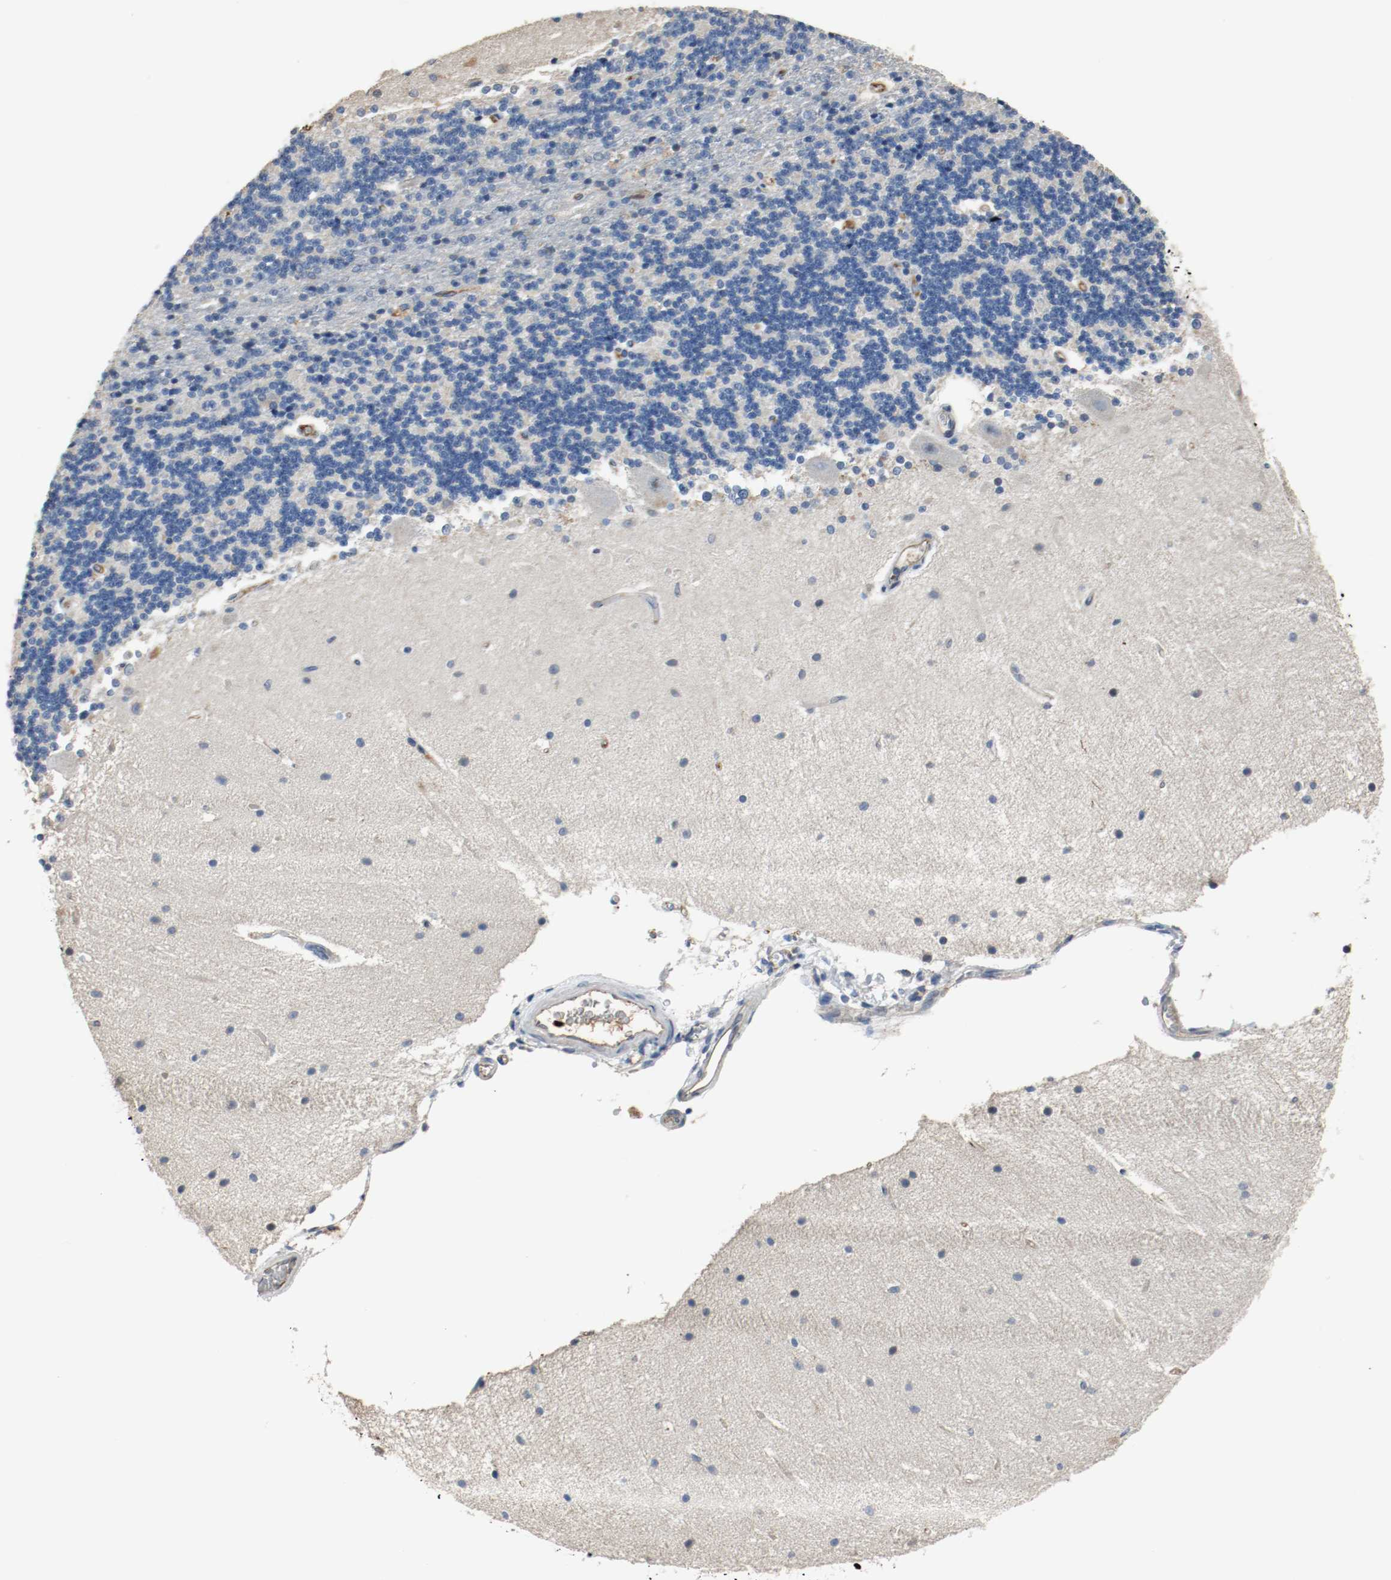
{"staining": {"intensity": "negative", "quantity": "none", "location": "none"}, "tissue": "cerebellum", "cell_type": "Cells in granular layer", "image_type": "normal", "snomed": [{"axis": "morphology", "description": "Normal tissue, NOS"}, {"axis": "topography", "description": "Cerebellum"}], "caption": "IHC image of unremarkable cerebellum stained for a protein (brown), which shows no expression in cells in granular layer.", "gene": "BLK", "patient": {"sex": "female", "age": 54}}